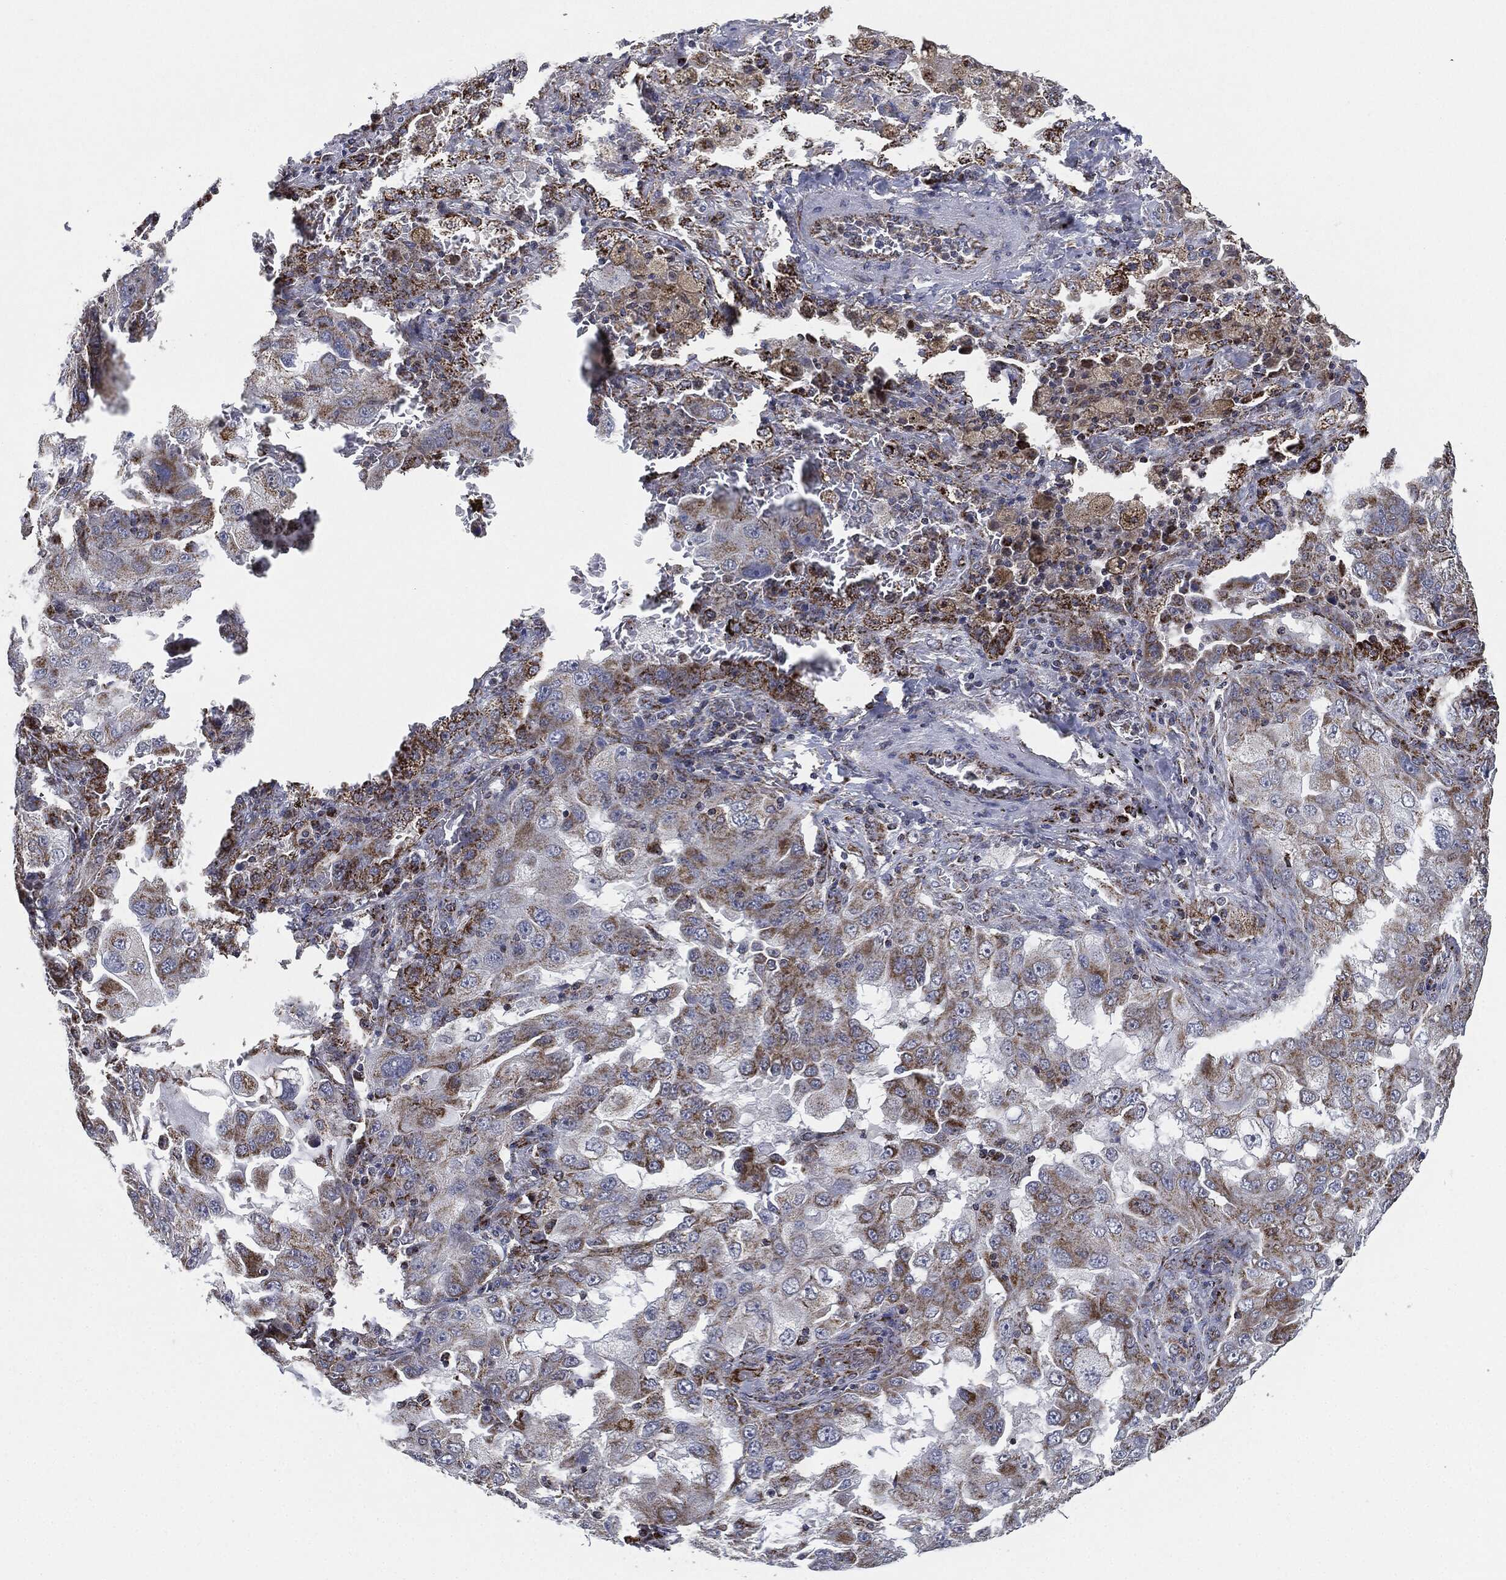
{"staining": {"intensity": "moderate", "quantity": "25%-75%", "location": "cytoplasmic/membranous"}, "tissue": "lung cancer", "cell_type": "Tumor cells", "image_type": "cancer", "snomed": [{"axis": "morphology", "description": "Adenocarcinoma, NOS"}, {"axis": "topography", "description": "Lung"}], "caption": "Lung adenocarcinoma was stained to show a protein in brown. There is medium levels of moderate cytoplasmic/membranous expression in approximately 25%-75% of tumor cells.", "gene": "NDUFV2", "patient": {"sex": "female", "age": 61}}